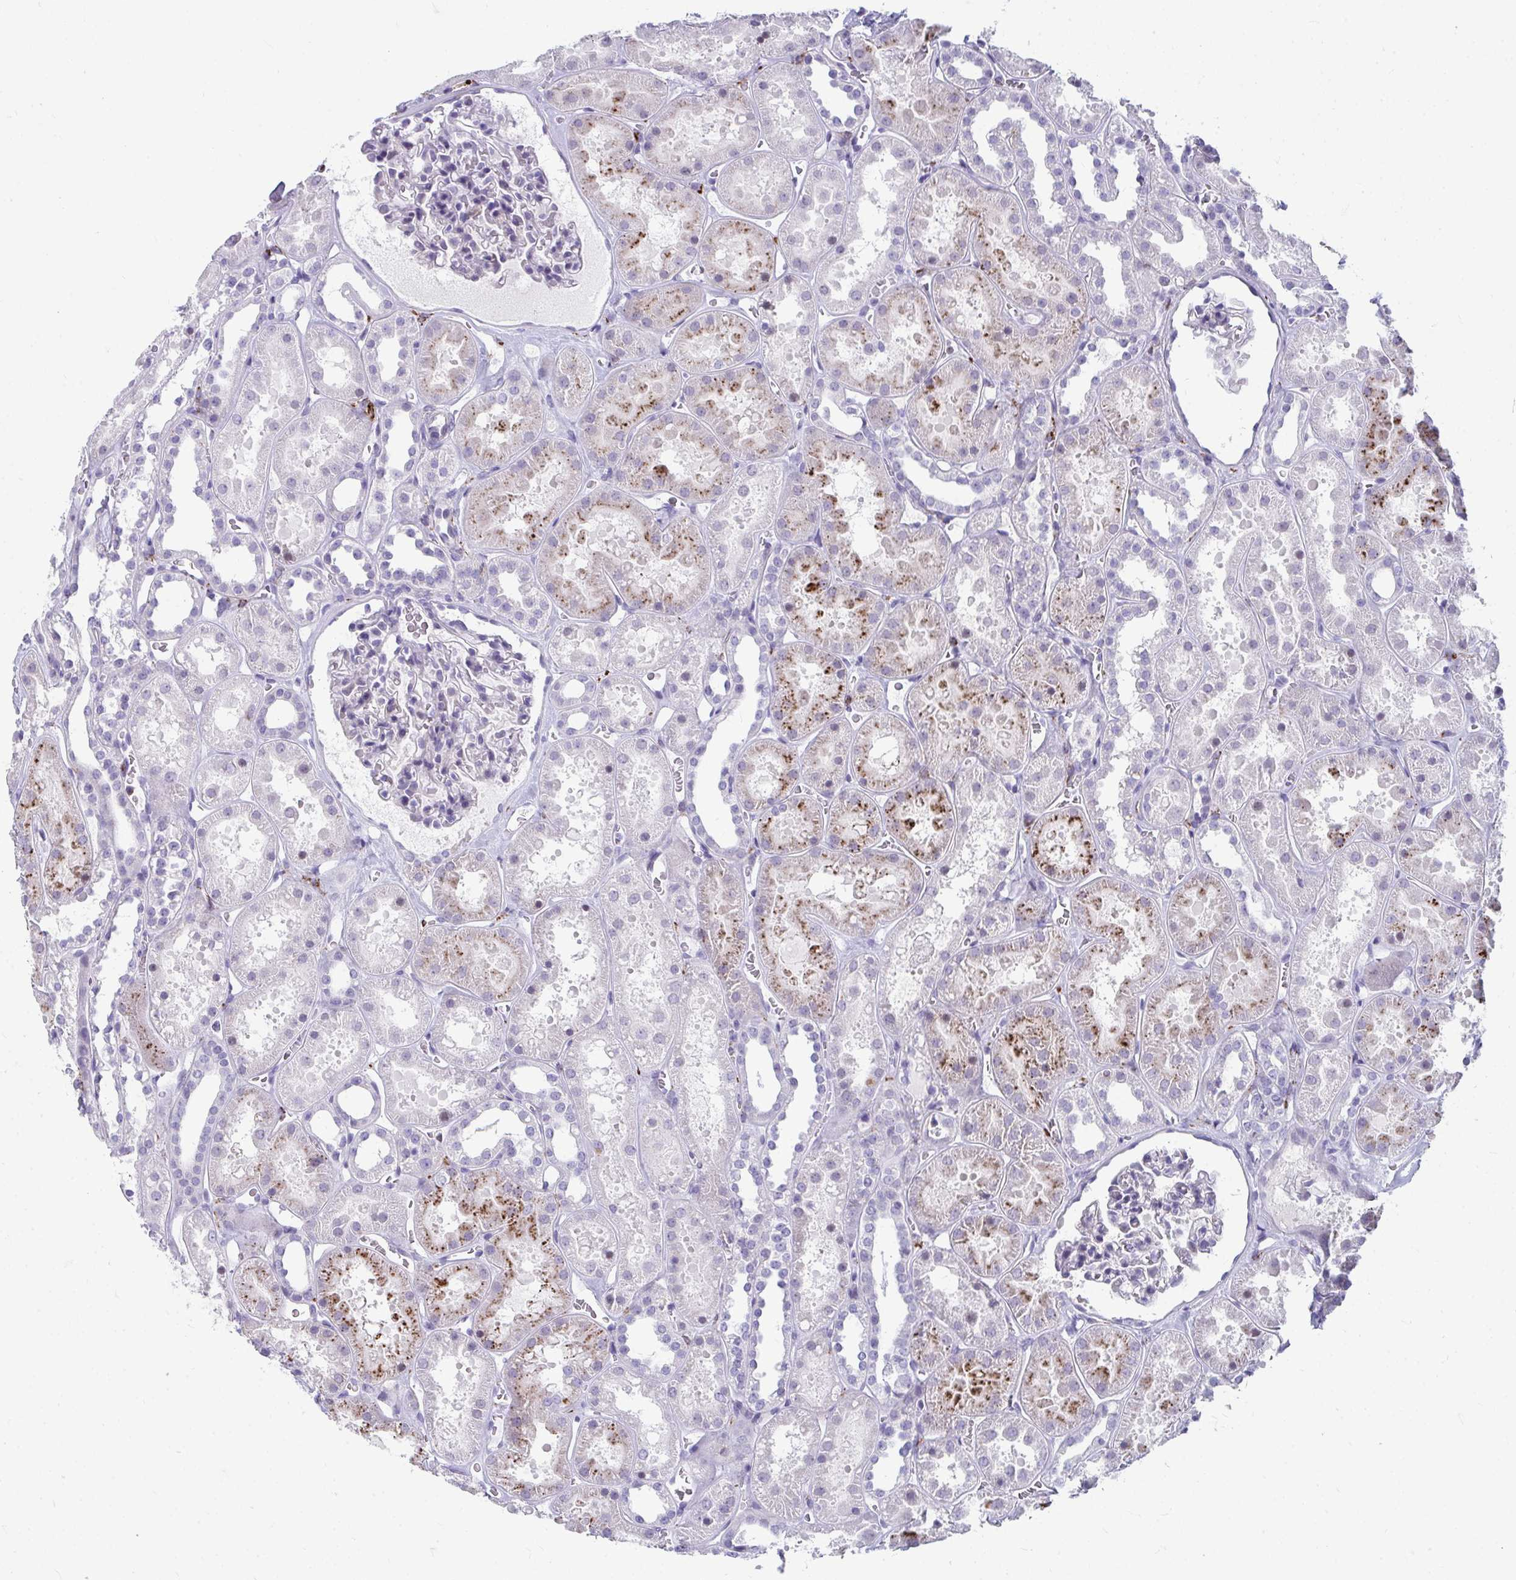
{"staining": {"intensity": "negative", "quantity": "none", "location": "none"}, "tissue": "kidney", "cell_type": "Cells in glomeruli", "image_type": "normal", "snomed": [{"axis": "morphology", "description": "Normal tissue, NOS"}, {"axis": "topography", "description": "Kidney"}], "caption": "Human kidney stained for a protein using IHC reveals no staining in cells in glomeruli.", "gene": "CD163", "patient": {"sex": "female", "age": 41}}